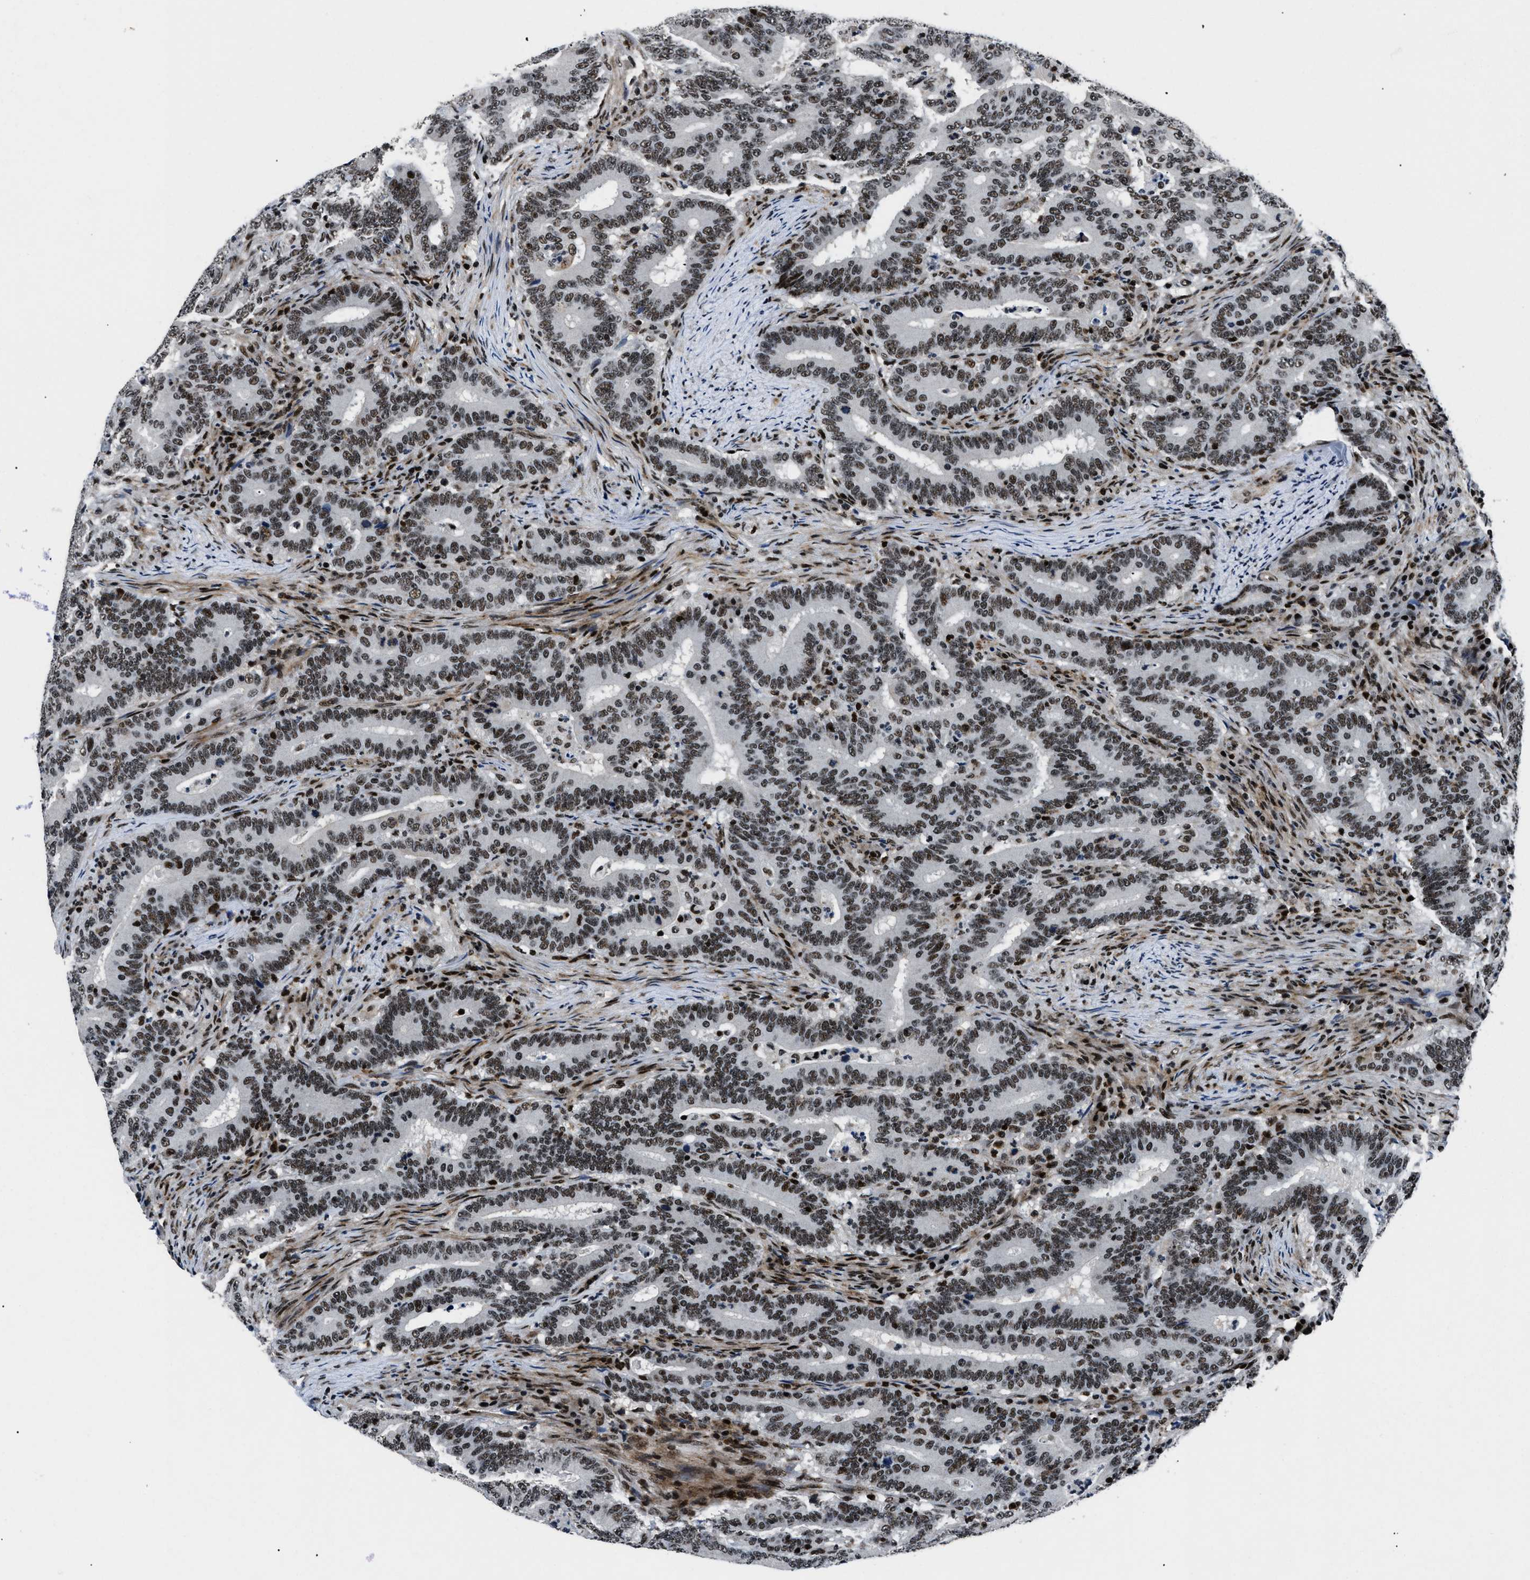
{"staining": {"intensity": "strong", "quantity": ">75%", "location": "nuclear"}, "tissue": "colorectal cancer", "cell_type": "Tumor cells", "image_type": "cancer", "snomed": [{"axis": "morphology", "description": "Adenocarcinoma, NOS"}, {"axis": "topography", "description": "Colon"}], "caption": "This is an image of immunohistochemistry staining of colorectal cancer (adenocarcinoma), which shows strong expression in the nuclear of tumor cells.", "gene": "SMARCB1", "patient": {"sex": "female", "age": 66}}